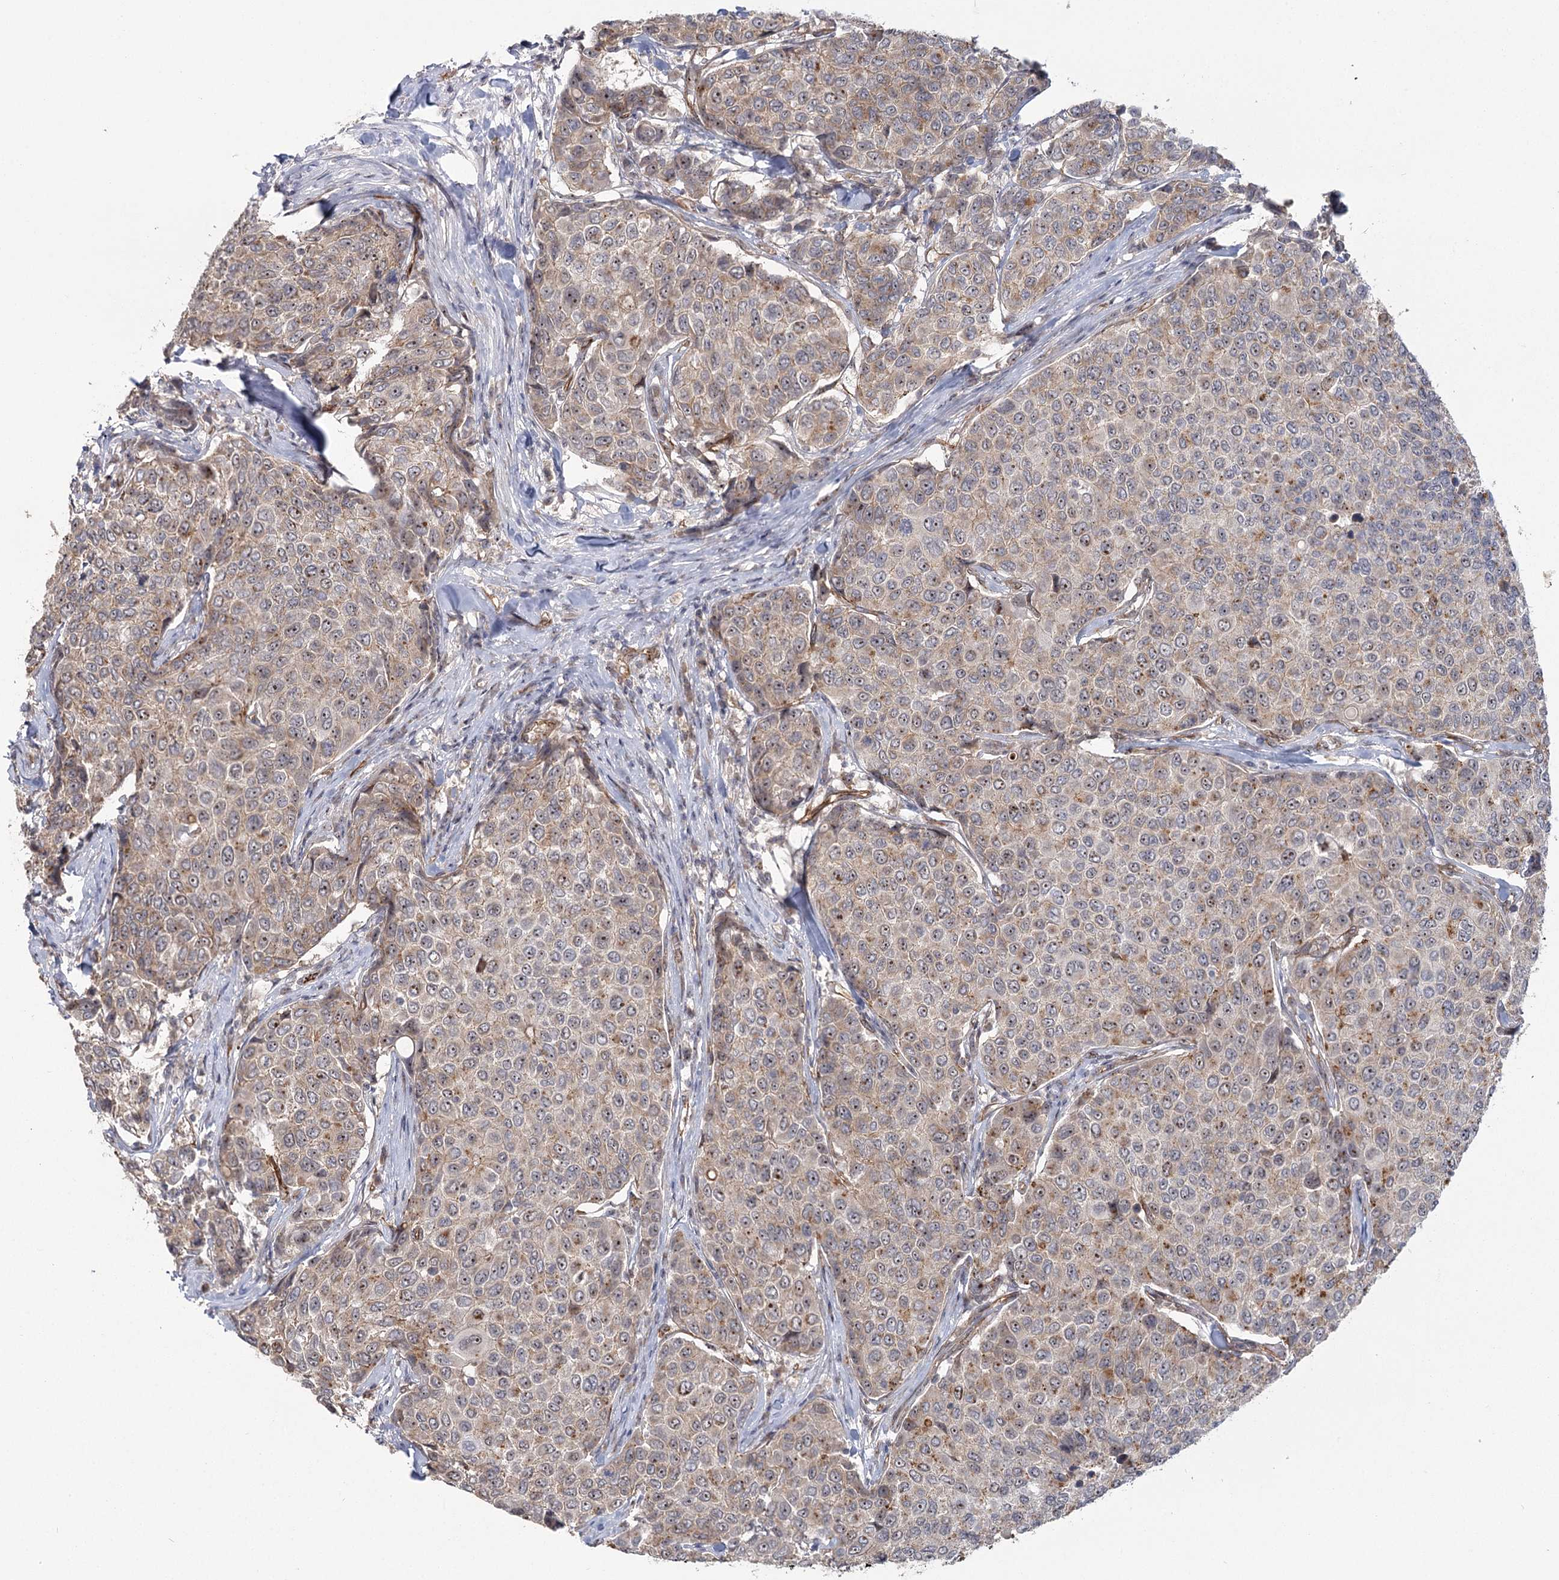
{"staining": {"intensity": "negative", "quantity": "none", "location": "none"}, "tissue": "breast cancer", "cell_type": "Tumor cells", "image_type": "cancer", "snomed": [{"axis": "morphology", "description": "Duct carcinoma"}, {"axis": "topography", "description": "Breast"}], "caption": "This is a micrograph of IHC staining of infiltrating ductal carcinoma (breast), which shows no expression in tumor cells. The staining was performed using DAB to visualize the protein expression in brown, while the nuclei were stained in blue with hematoxylin (Magnification: 20x).", "gene": "RPP14", "patient": {"sex": "female", "age": 55}}